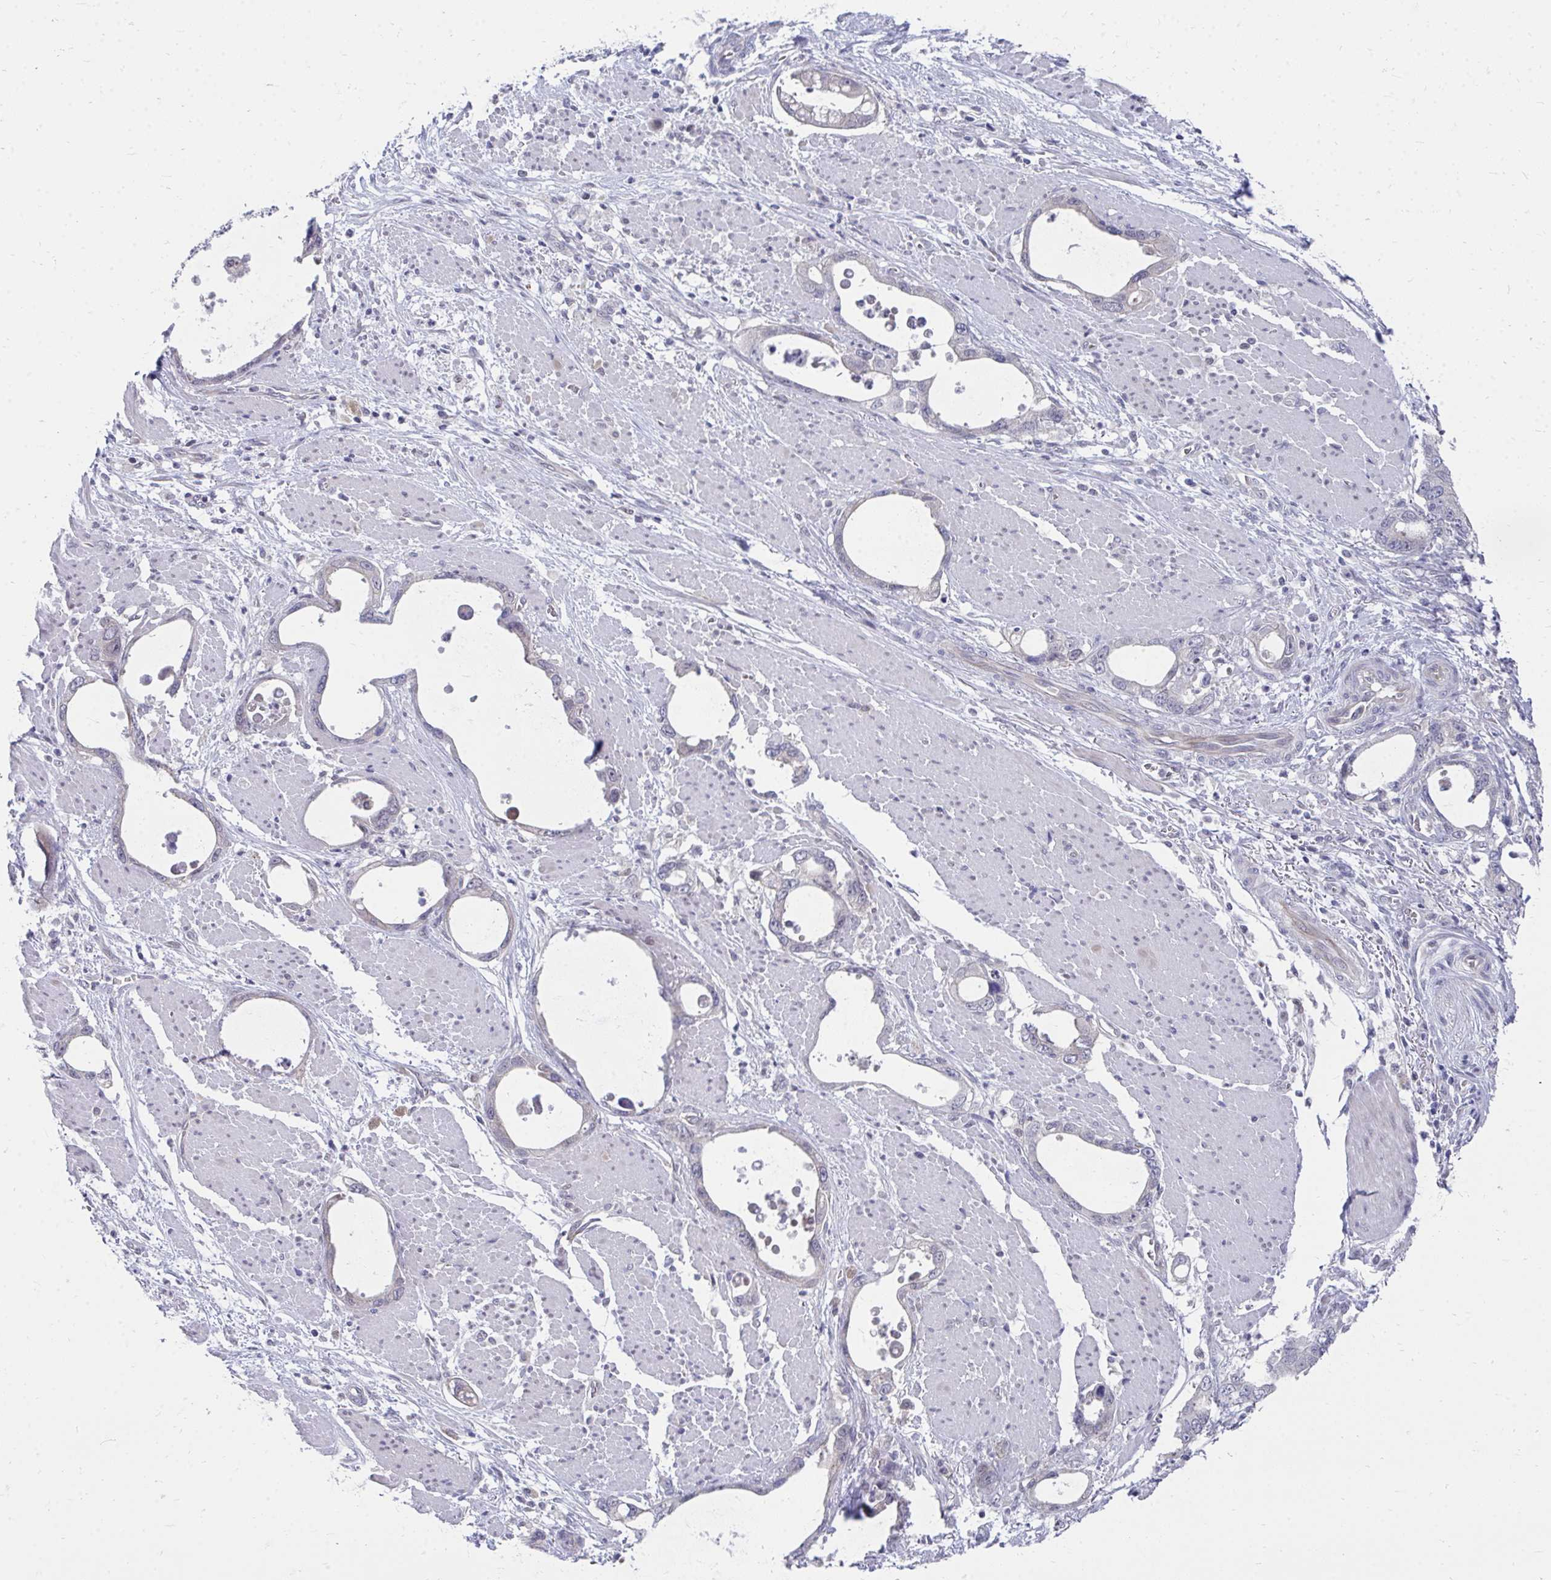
{"staining": {"intensity": "negative", "quantity": "none", "location": "none"}, "tissue": "stomach cancer", "cell_type": "Tumor cells", "image_type": "cancer", "snomed": [{"axis": "morphology", "description": "Adenocarcinoma, NOS"}, {"axis": "topography", "description": "Stomach, upper"}], "caption": "Tumor cells are negative for protein expression in human stomach cancer (adenocarcinoma).", "gene": "MROH8", "patient": {"sex": "male", "age": 74}}